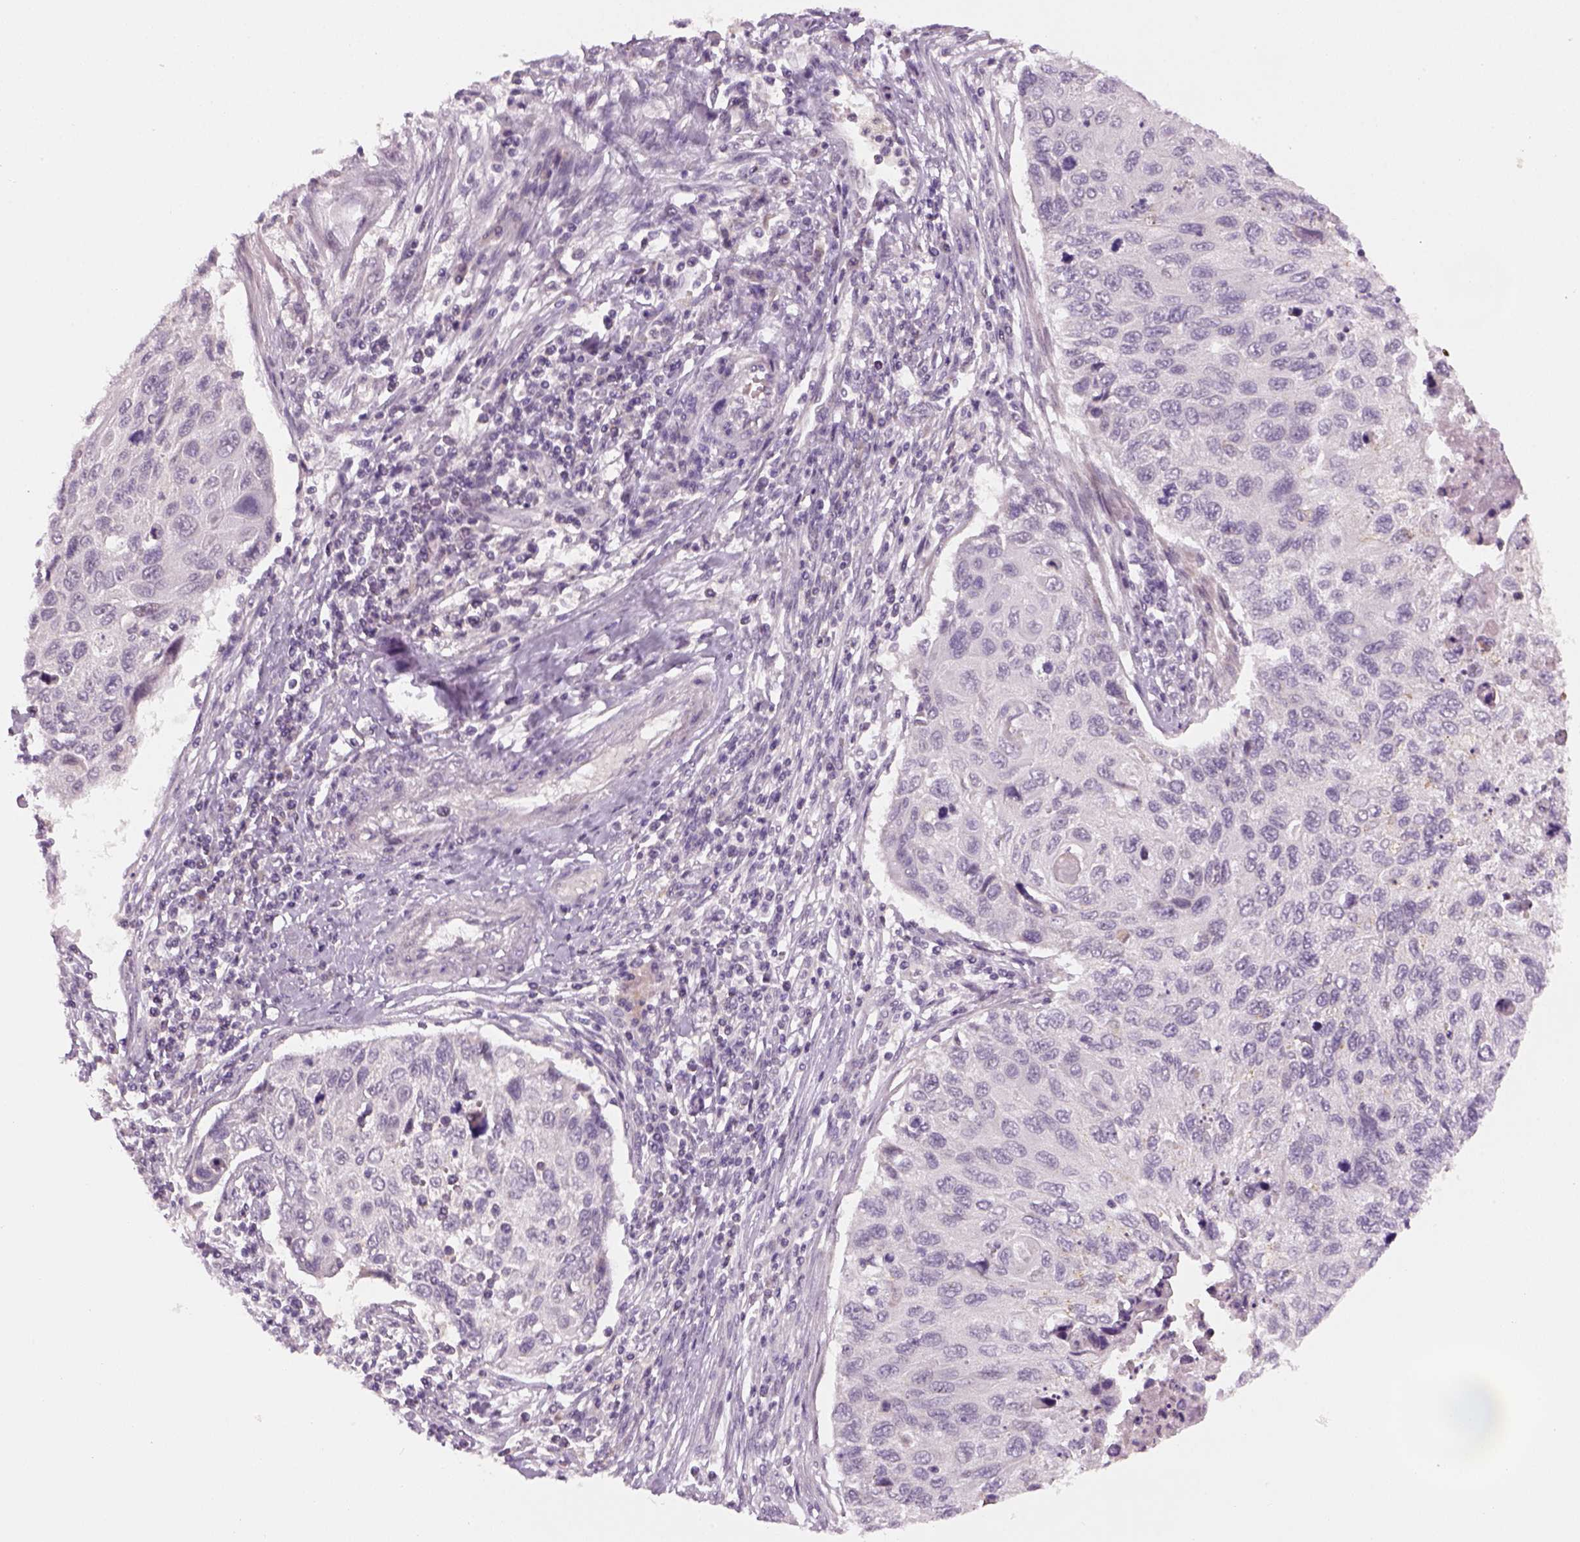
{"staining": {"intensity": "negative", "quantity": "none", "location": "none"}, "tissue": "cervical cancer", "cell_type": "Tumor cells", "image_type": "cancer", "snomed": [{"axis": "morphology", "description": "Squamous cell carcinoma, NOS"}, {"axis": "topography", "description": "Cervix"}], "caption": "Immunohistochemistry micrograph of squamous cell carcinoma (cervical) stained for a protein (brown), which demonstrates no staining in tumor cells.", "gene": "GDNF", "patient": {"sex": "female", "age": 70}}